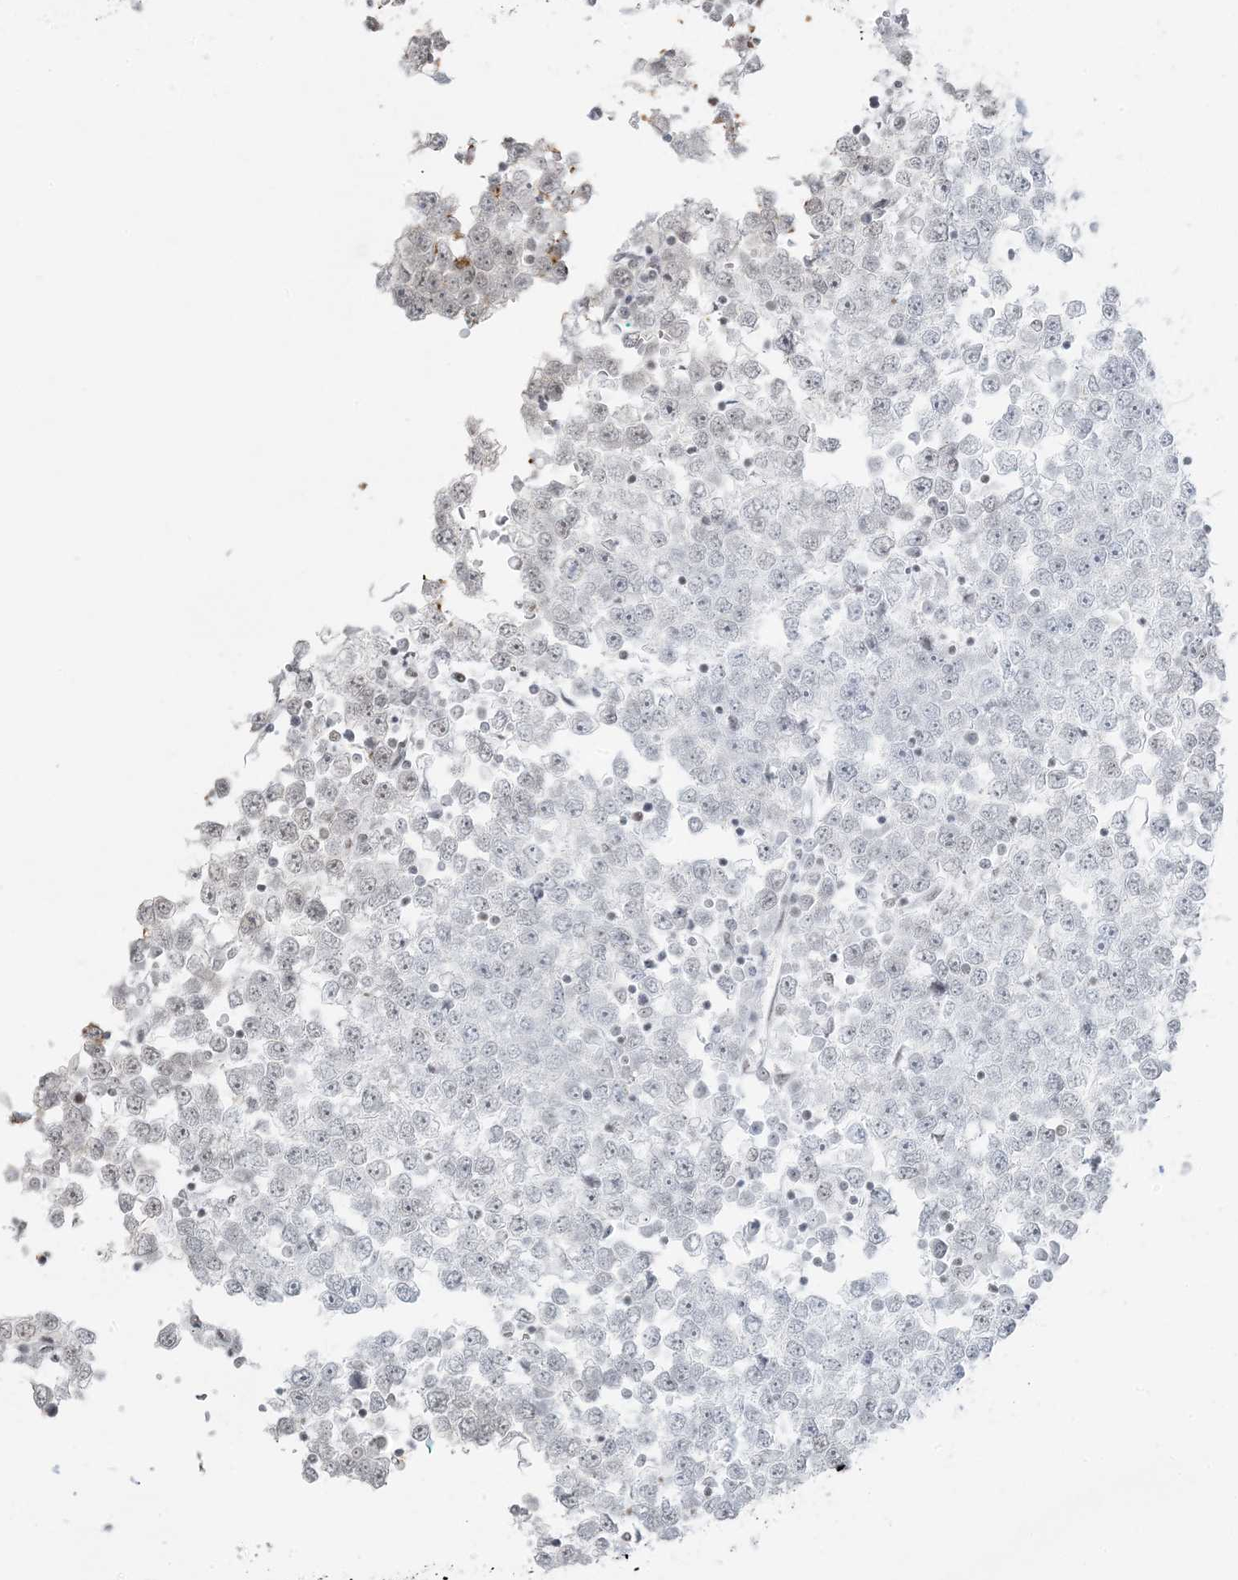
{"staining": {"intensity": "negative", "quantity": "none", "location": "none"}, "tissue": "testis cancer", "cell_type": "Tumor cells", "image_type": "cancer", "snomed": [{"axis": "morphology", "description": "Seminoma, NOS"}, {"axis": "topography", "description": "Testis"}], "caption": "This is a histopathology image of IHC staining of testis seminoma, which shows no positivity in tumor cells. (DAB (3,3'-diaminobenzidine) immunohistochemistry (IHC), high magnification).", "gene": "ZNF787", "patient": {"sex": "male", "age": 65}}